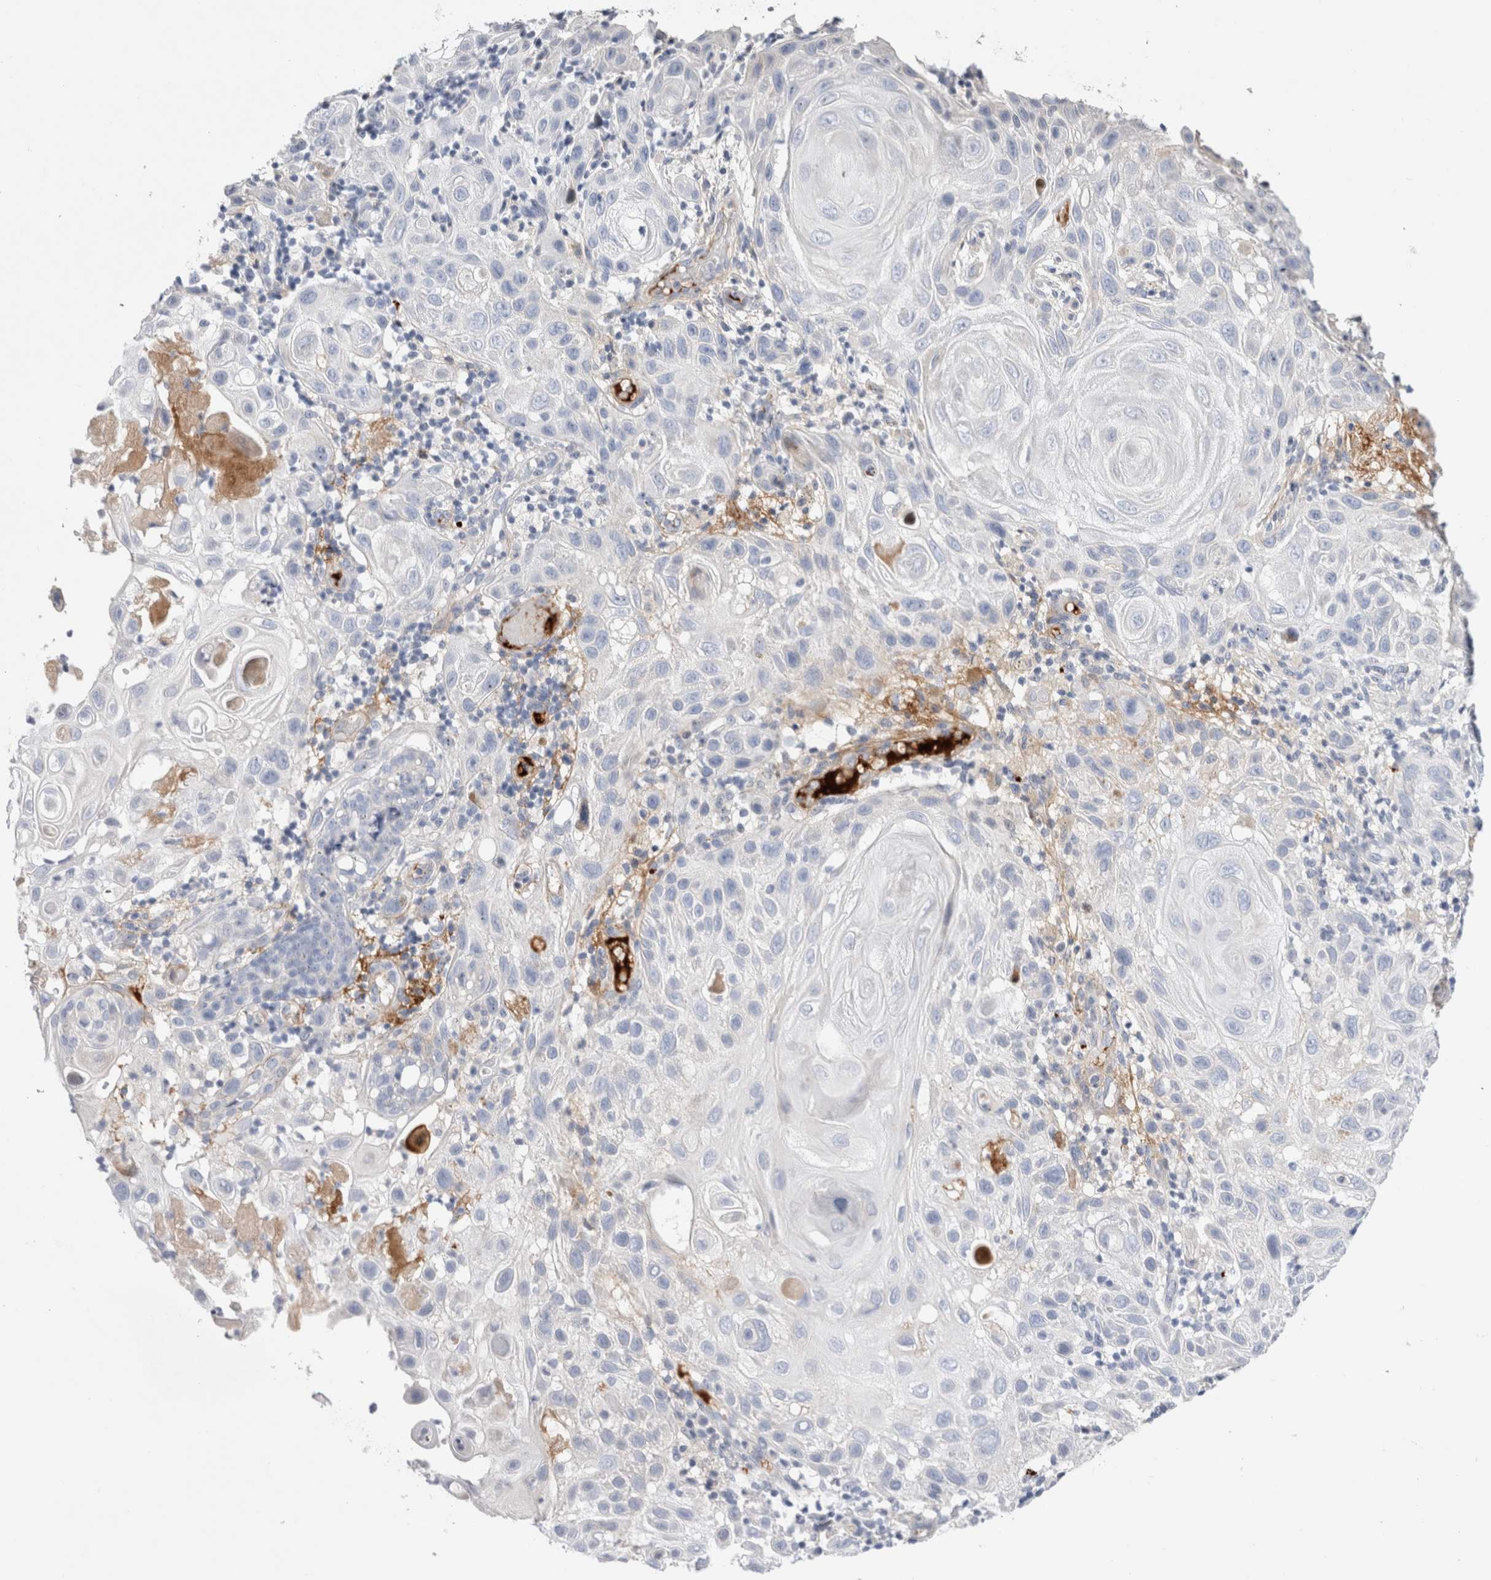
{"staining": {"intensity": "negative", "quantity": "none", "location": "none"}, "tissue": "skin cancer", "cell_type": "Tumor cells", "image_type": "cancer", "snomed": [{"axis": "morphology", "description": "Normal tissue, NOS"}, {"axis": "morphology", "description": "Squamous cell carcinoma, NOS"}, {"axis": "topography", "description": "Skin"}], "caption": "Immunohistochemistry photomicrograph of human skin squamous cell carcinoma stained for a protein (brown), which demonstrates no positivity in tumor cells.", "gene": "ECHDC2", "patient": {"sex": "female", "age": 96}}